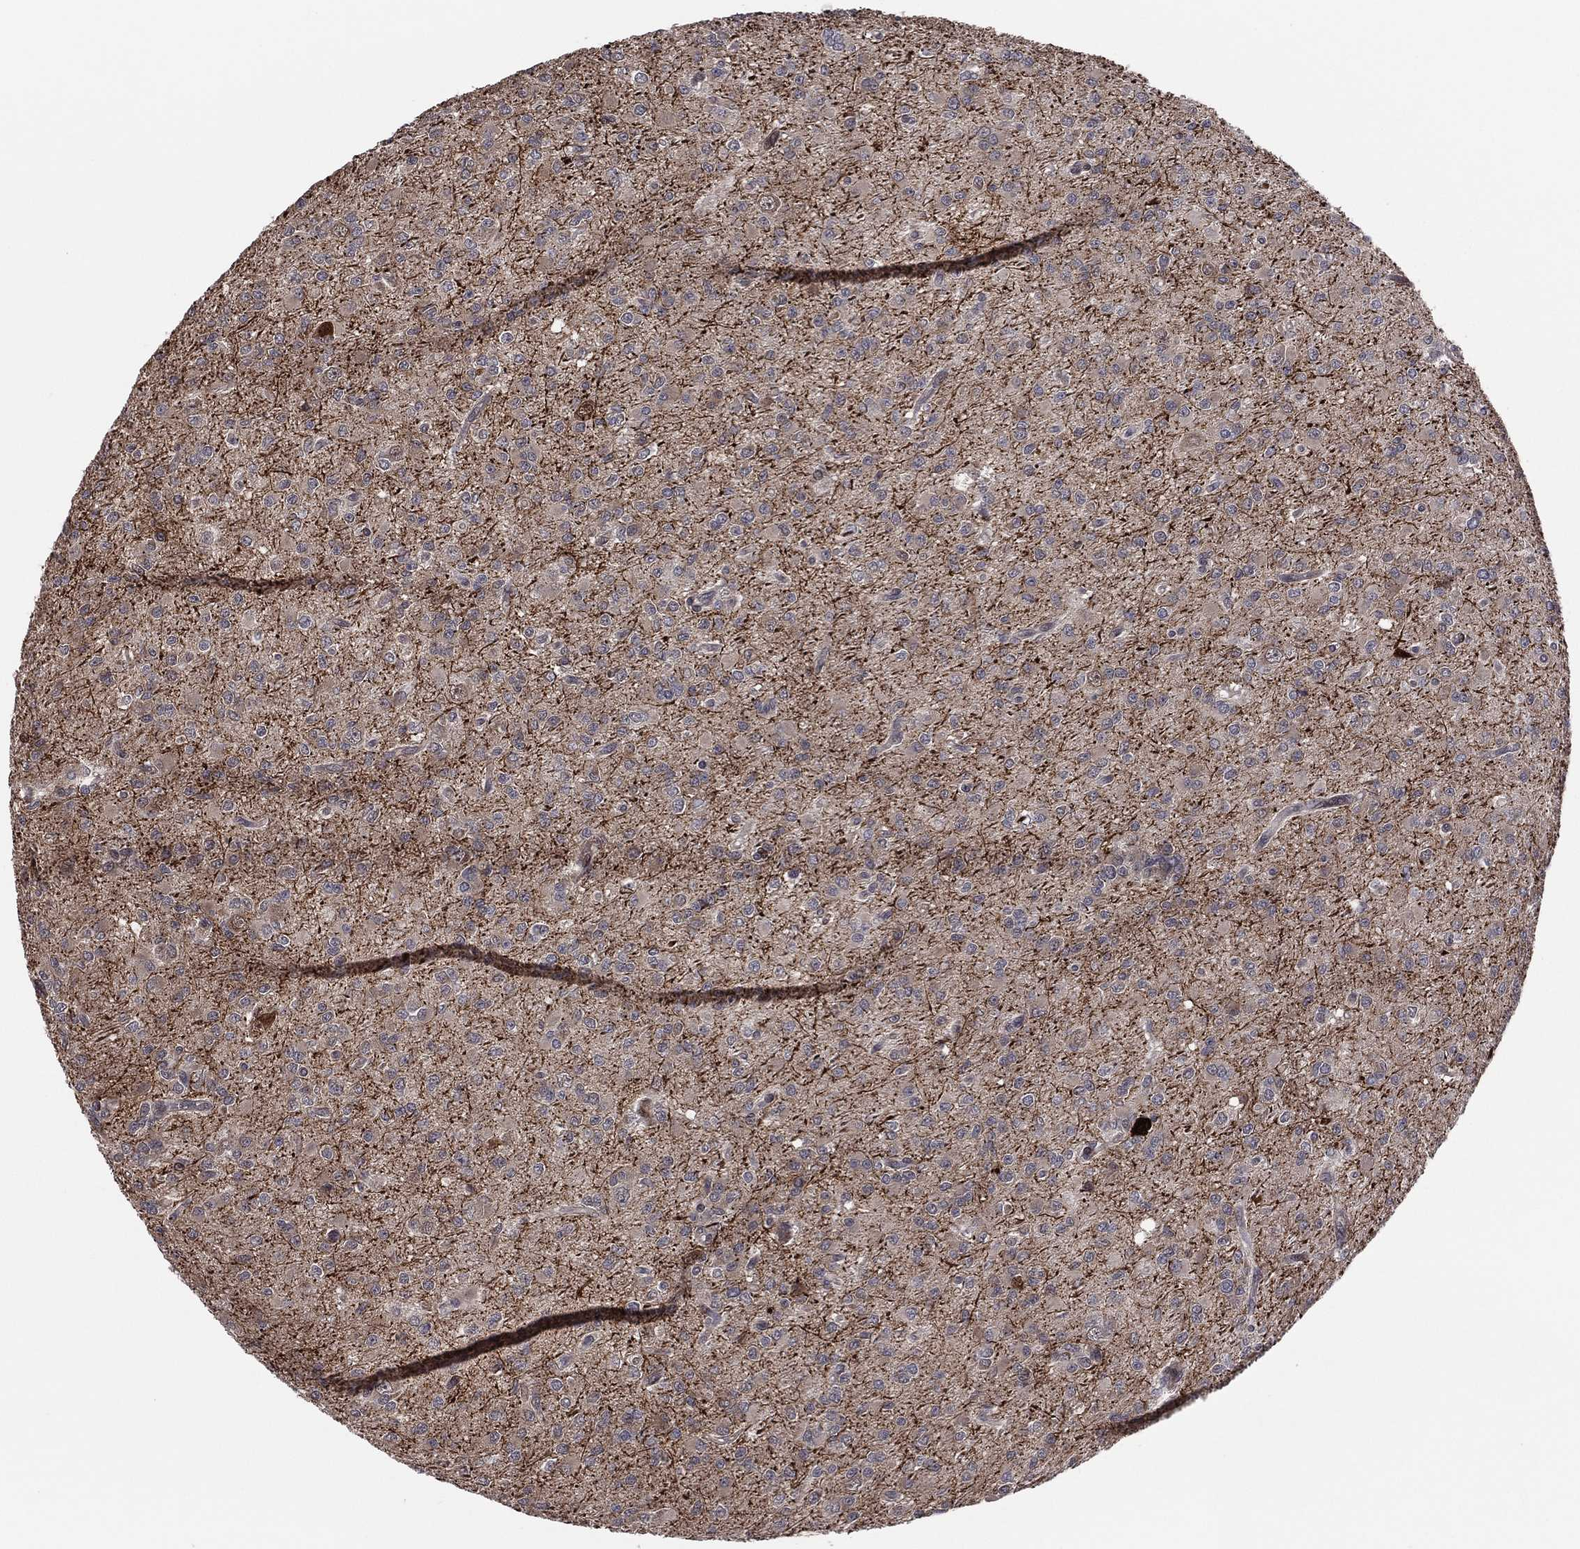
{"staining": {"intensity": "negative", "quantity": "none", "location": "none"}, "tissue": "glioma", "cell_type": "Tumor cells", "image_type": "cancer", "snomed": [{"axis": "morphology", "description": "Glioma, malignant, Low grade"}, {"axis": "topography", "description": "Brain"}], "caption": "Immunohistochemical staining of malignant glioma (low-grade) demonstrates no significant positivity in tumor cells.", "gene": "SNCG", "patient": {"sex": "male", "age": 27}}